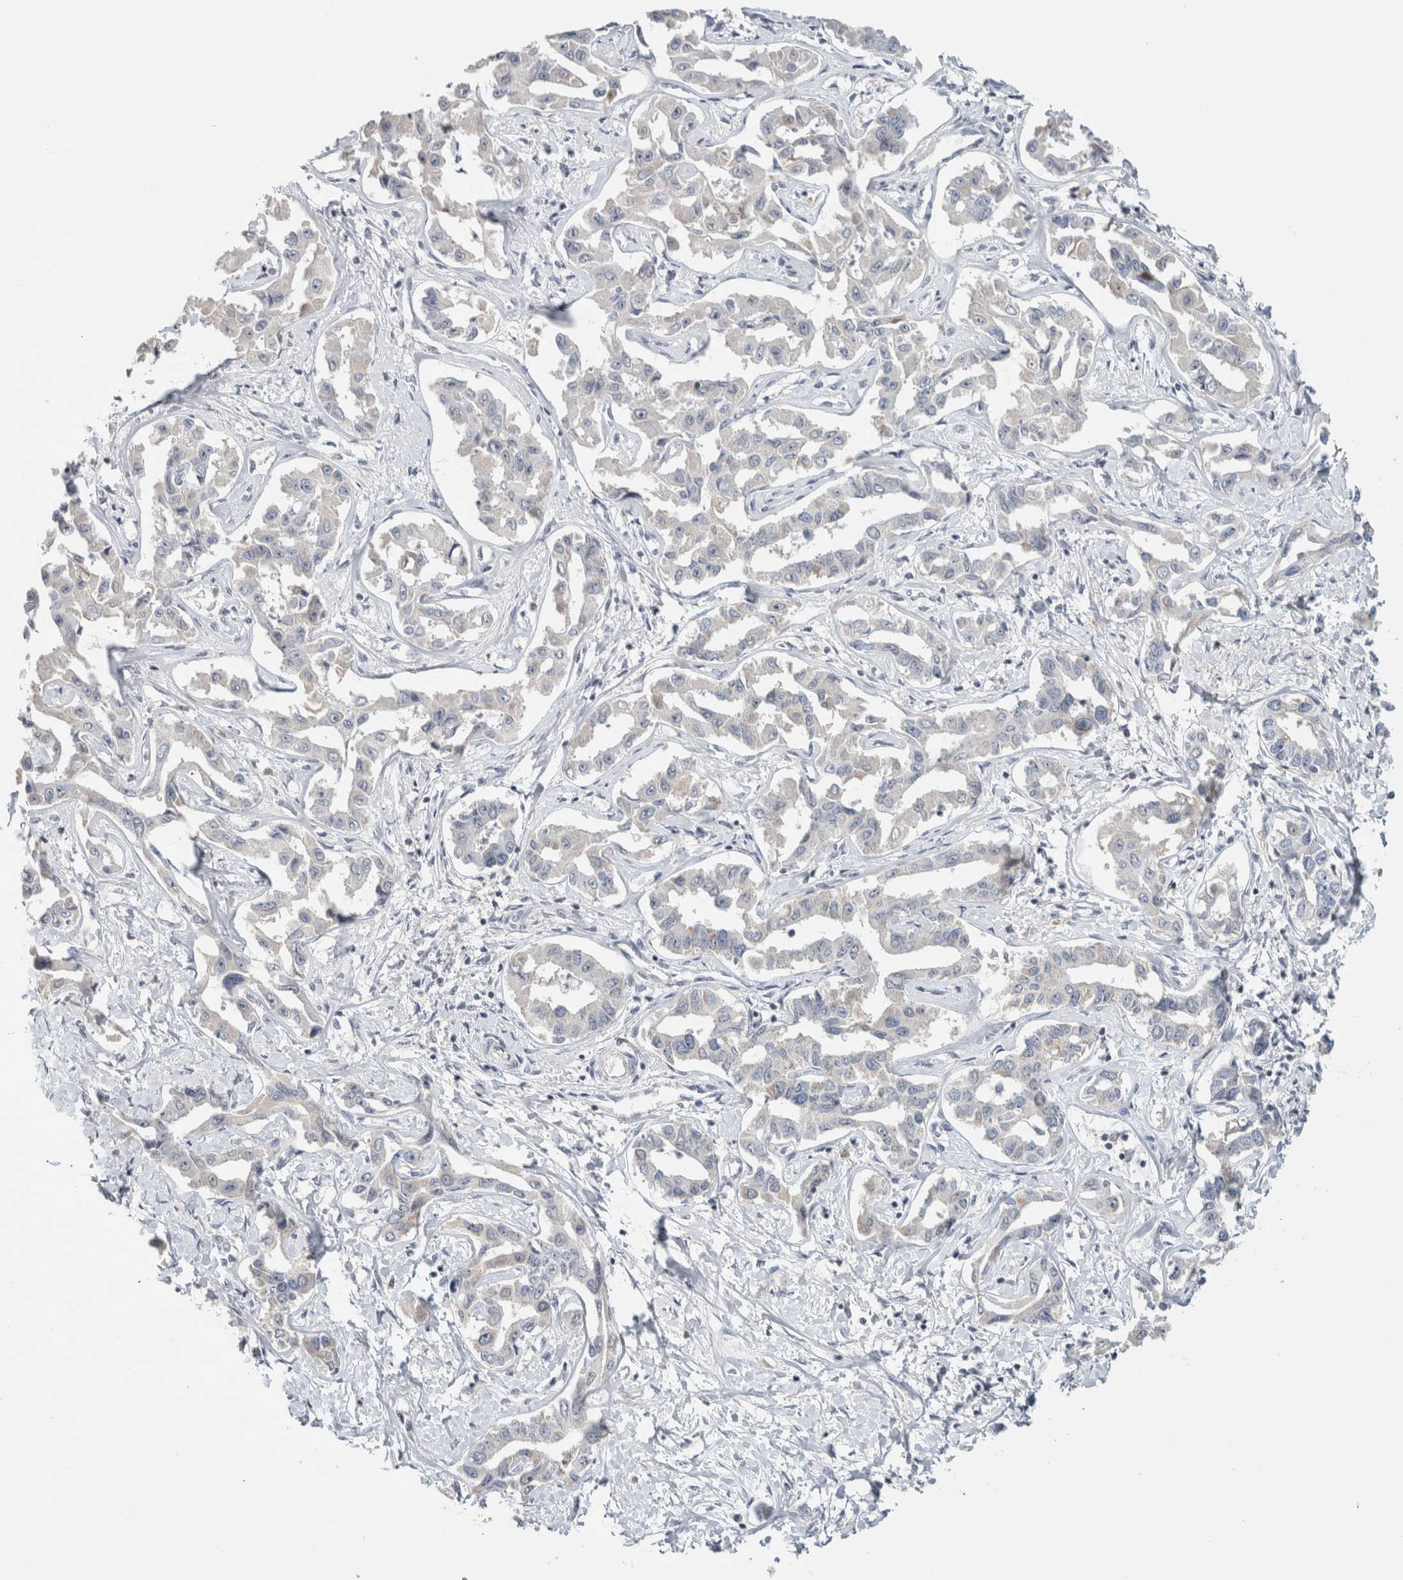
{"staining": {"intensity": "negative", "quantity": "none", "location": "none"}, "tissue": "liver cancer", "cell_type": "Tumor cells", "image_type": "cancer", "snomed": [{"axis": "morphology", "description": "Cholangiocarcinoma"}, {"axis": "topography", "description": "Liver"}], "caption": "This image is of cholangiocarcinoma (liver) stained with immunohistochemistry to label a protein in brown with the nuclei are counter-stained blue. There is no expression in tumor cells.", "gene": "CRAT", "patient": {"sex": "male", "age": 59}}